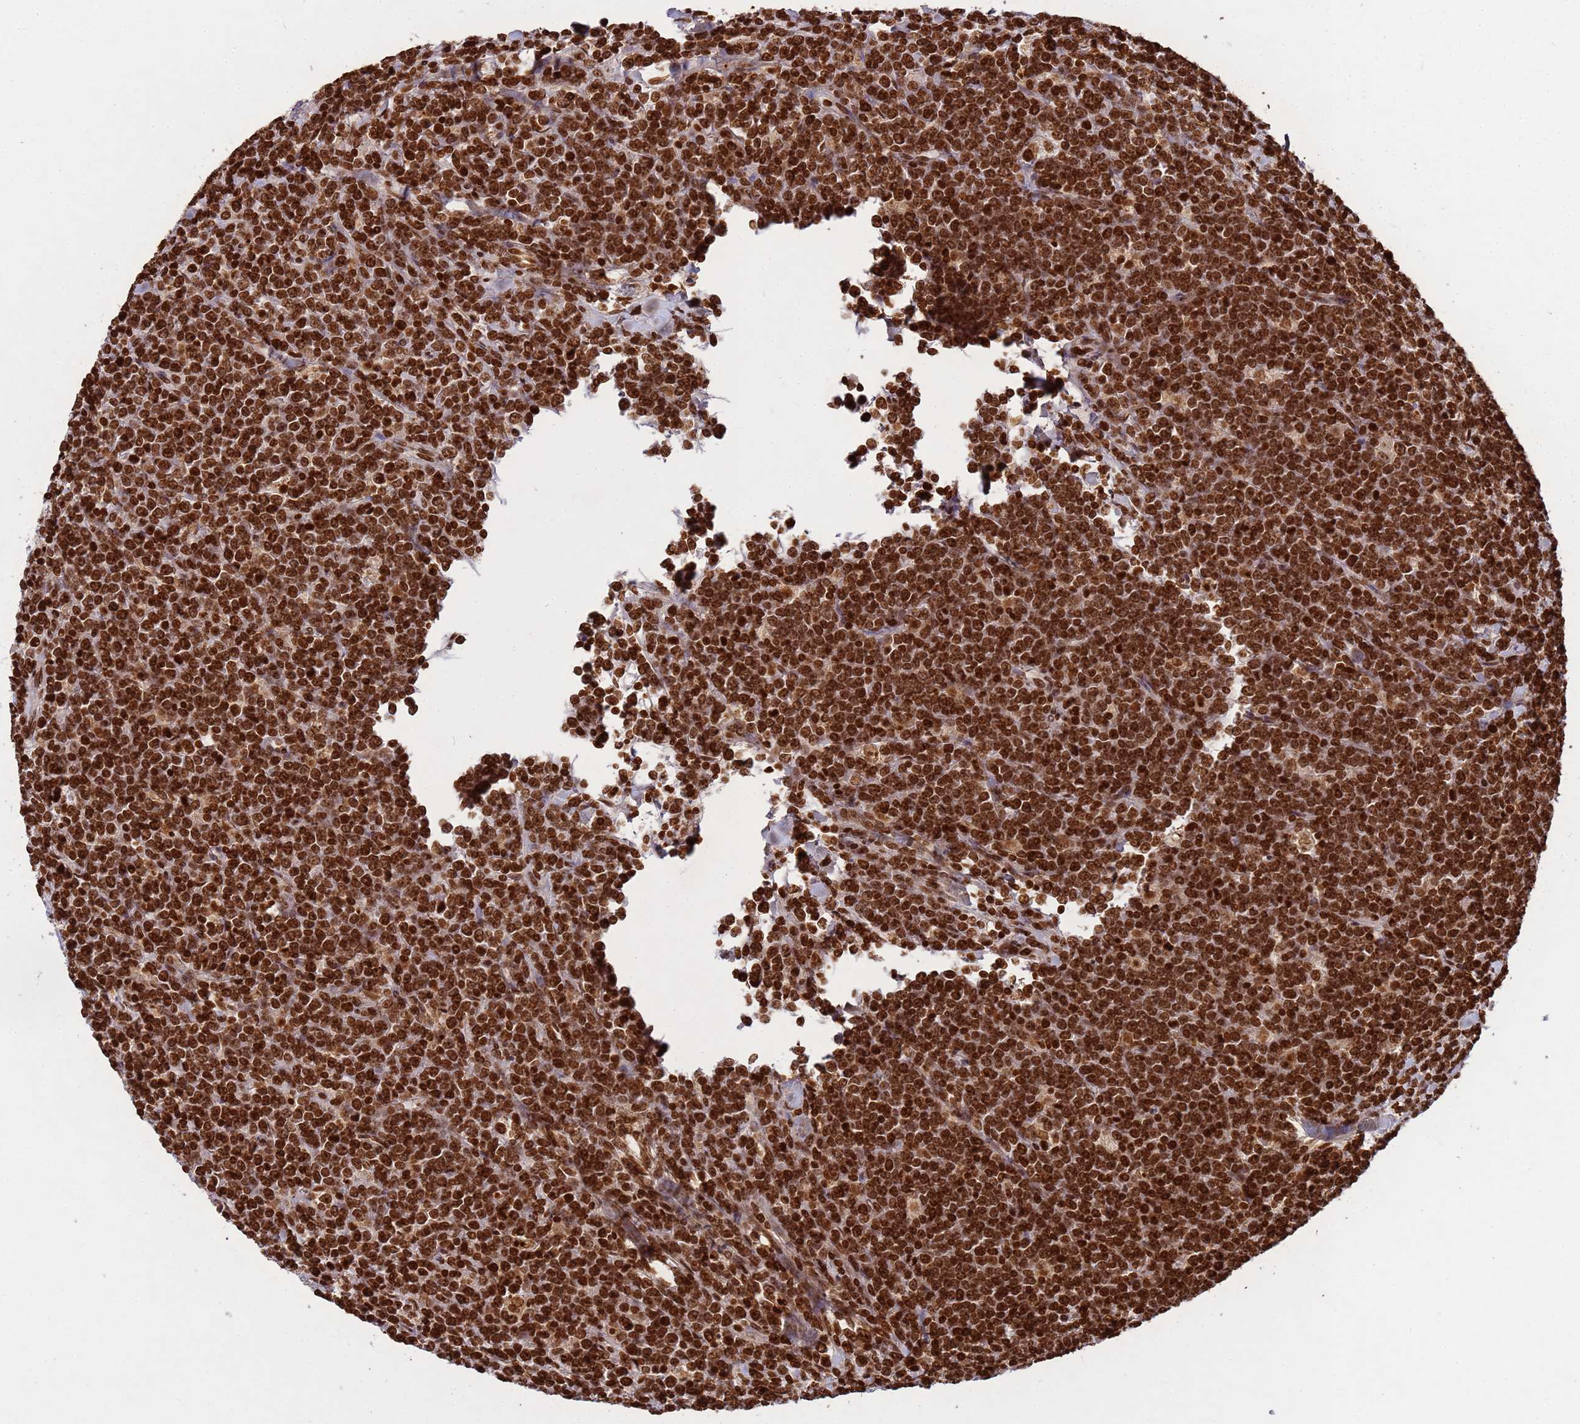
{"staining": {"intensity": "strong", "quantity": ">75%", "location": "nuclear"}, "tissue": "lymphoma", "cell_type": "Tumor cells", "image_type": "cancer", "snomed": [{"axis": "morphology", "description": "Malignant lymphoma, non-Hodgkin's type, High grade"}, {"axis": "topography", "description": "Small intestine"}], "caption": "High-grade malignant lymphoma, non-Hodgkin's type stained with immunohistochemistry displays strong nuclear staining in approximately >75% of tumor cells. (DAB (3,3'-diaminobenzidine) IHC with brightfield microscopy, high magnification).", "gene": "H3-3B", "patient": {"sex": "male", "age": 8}}